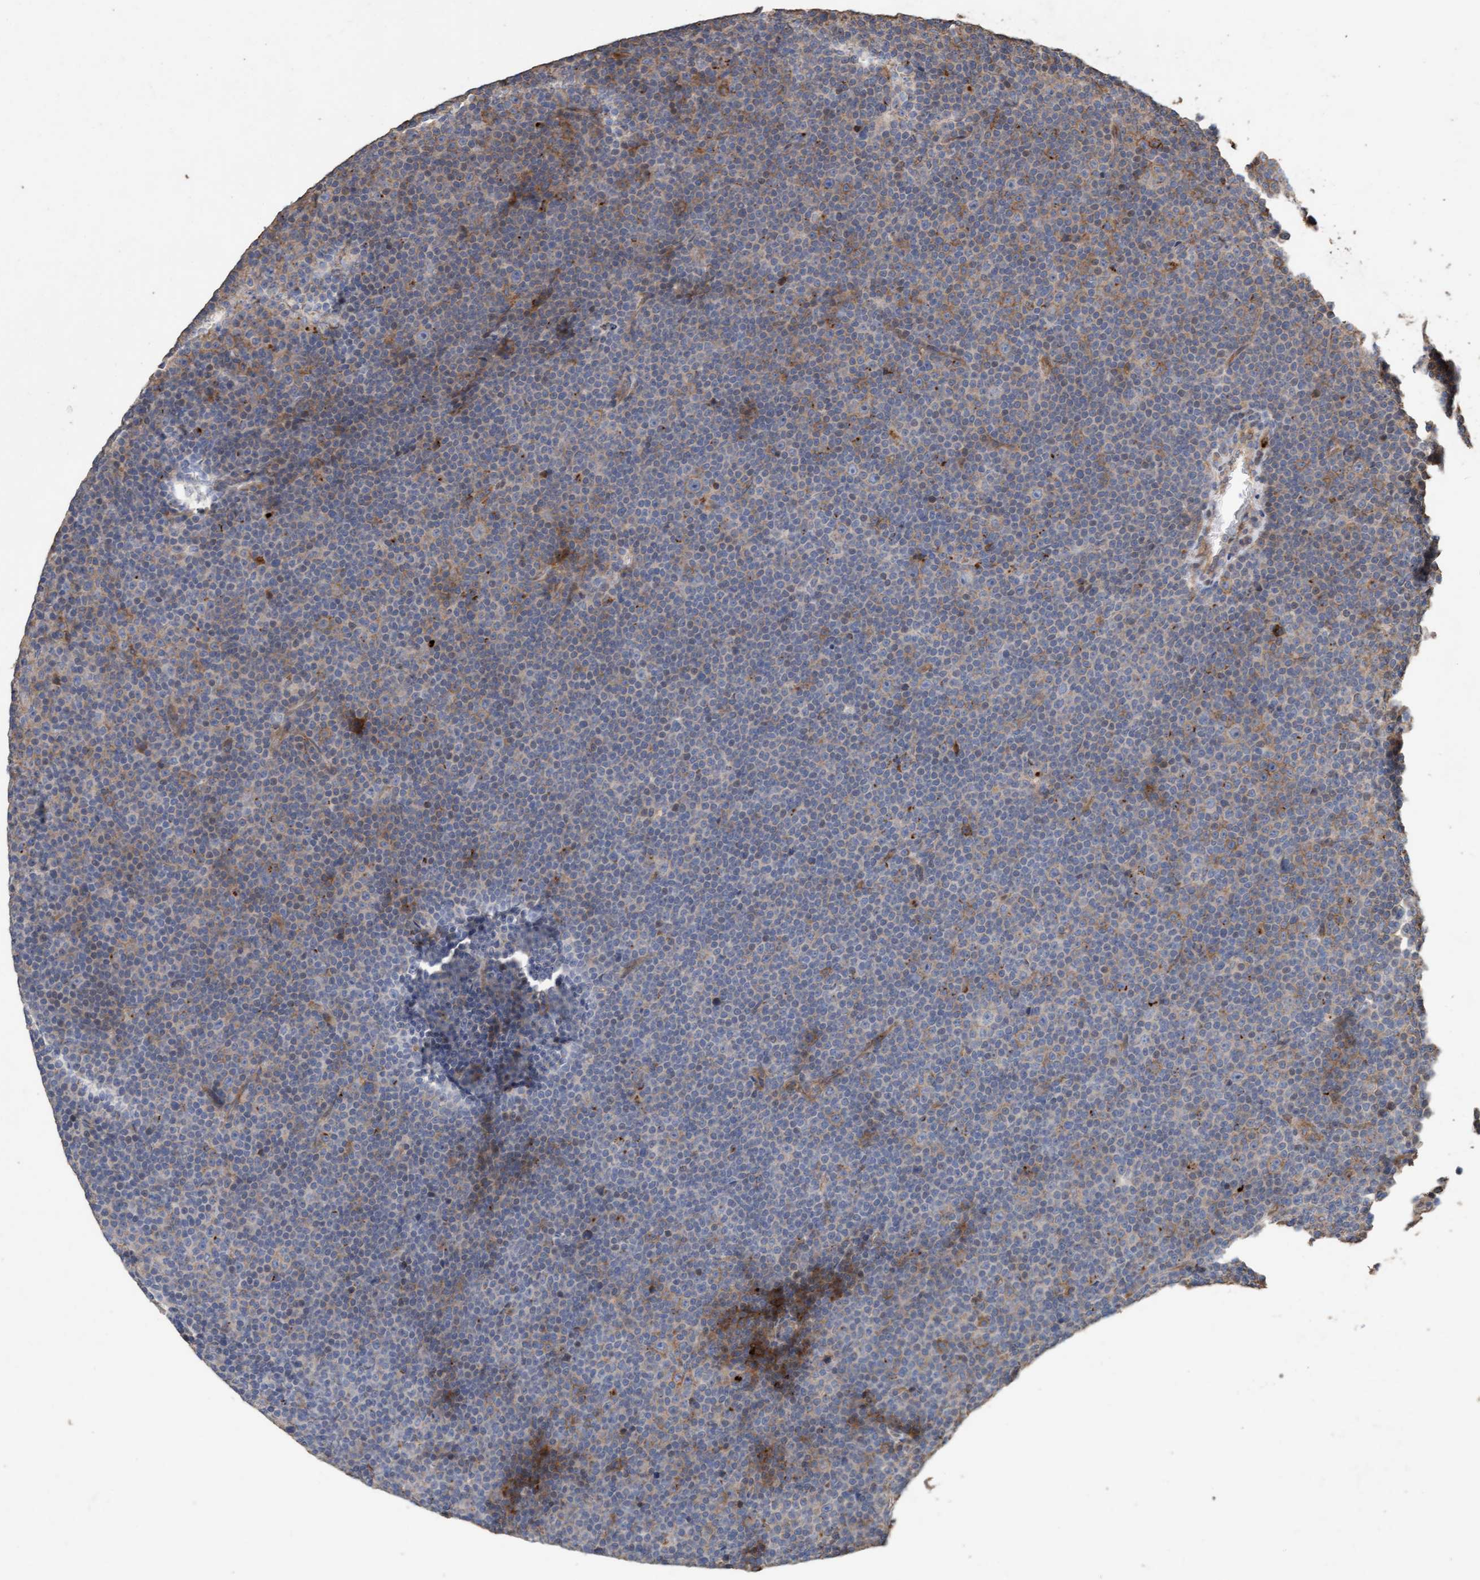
{"staining": {"intensity": "weak", "quantity": "<25%", "location": "cytoplasmic/membranous"}, "tissue": "lymphoma", "cell_type": "Tumor cells", "image_type": "cancer", "snomed": [{"axis": "morphology", "description": "Malignant lymphoma, non-Hodgkin's type, Low grade"}, {"axis": "topography", "description": "Lymph node"}], "caption": "Immunohistochemistry micrograph of neoplastic tissue: low-grade malignant lymphoma, non-Hodgkin's type stained with DAB (3,3'-diaminobenzidine) demonstrates no significant protein expression in tumor cells.", "gene": "LONRF1", "patient": {"sex": "female", "age": 67}}